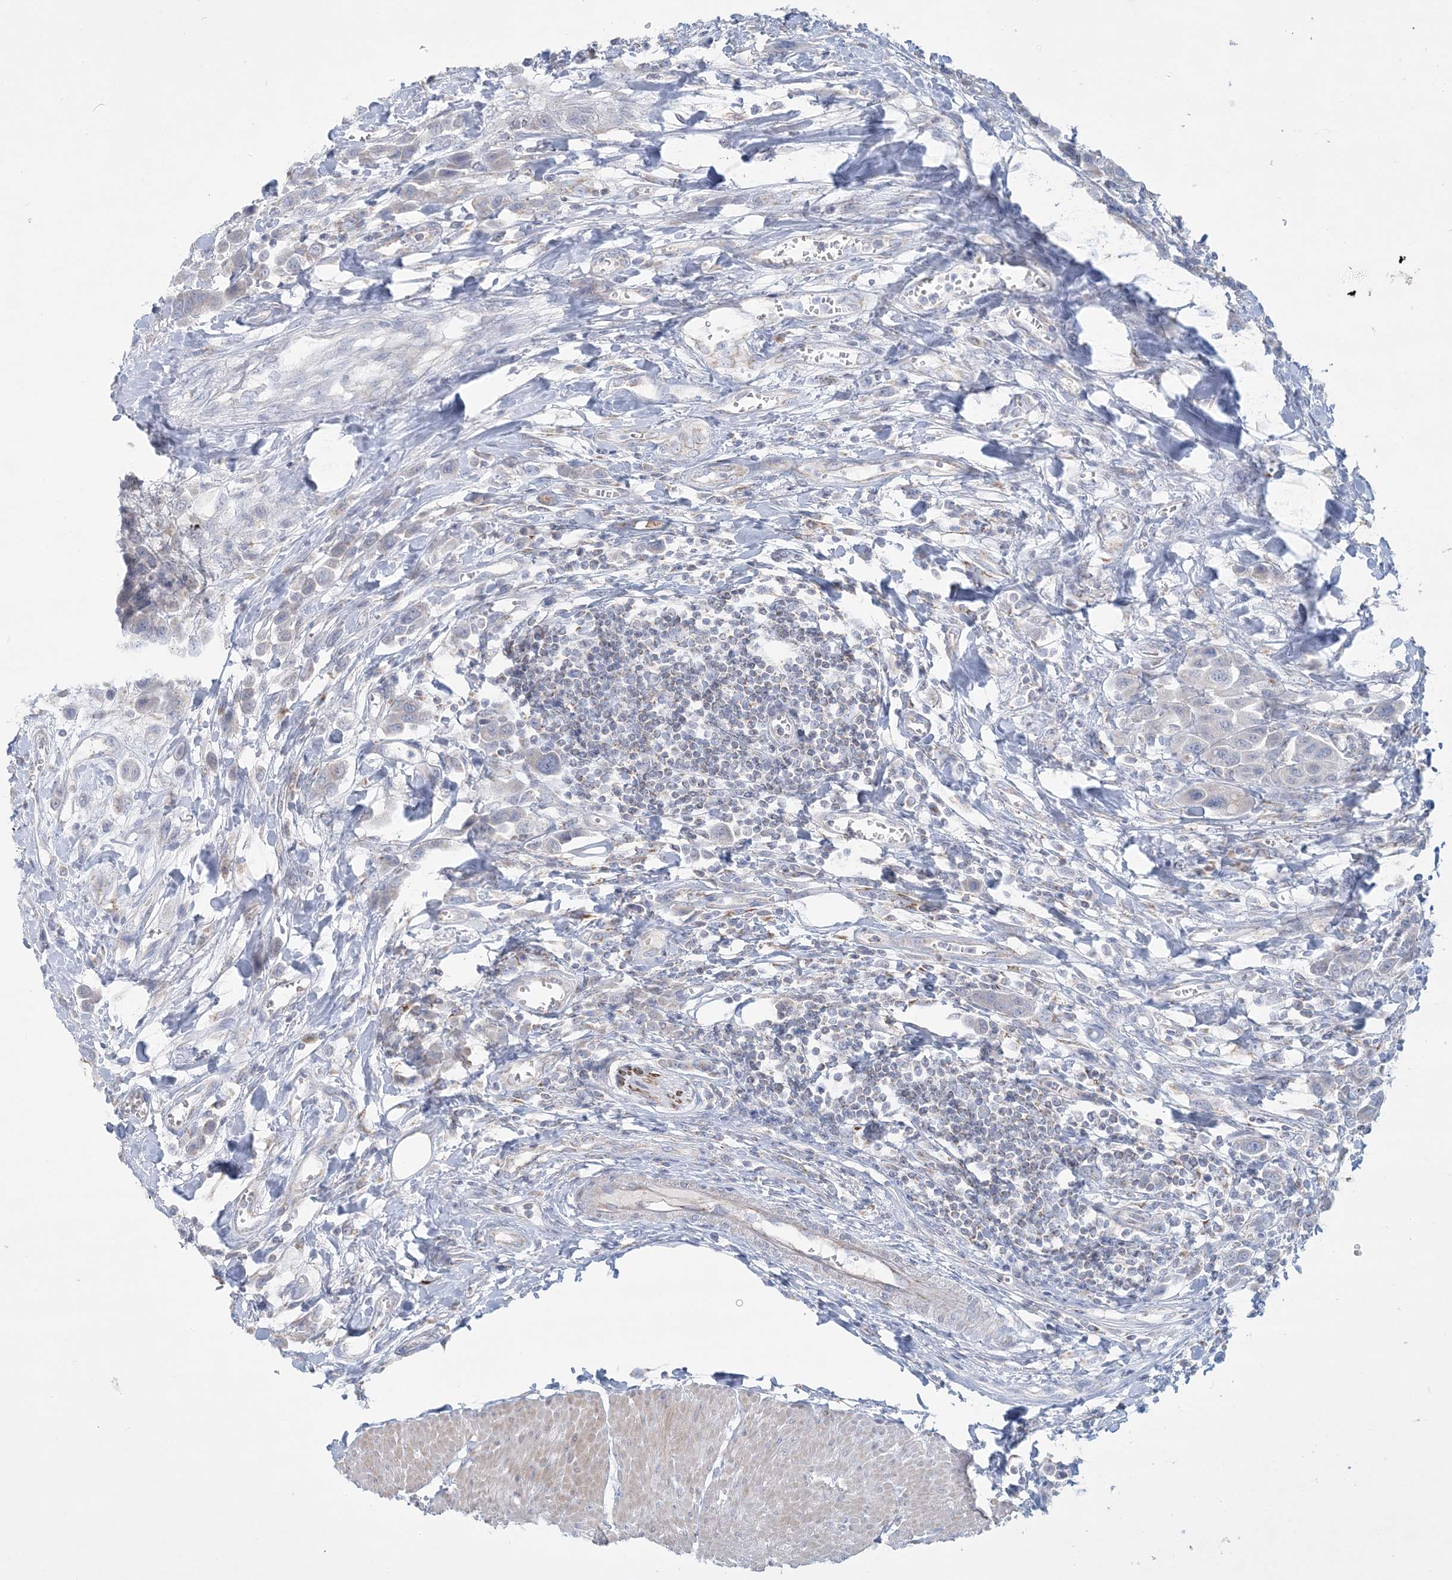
{"staining": {"intensity": "negative", "quantity": "none", "location": "none"}, "tissue": "urothelial cancer", "cell_type": "Tumor cells", "image_type": "cancer", "snomed": [{"axis": "morphology", "description": "Urothelial carcinoma, High grade"}, {"axis": "topography", "description": "Urinary bladder"}], "caption": "Tumor cells show no significant staining in urothelial carcinoma (high-grade).", "gene": "TBC1D7", "patient": {"sex": "male", "age": 50}}